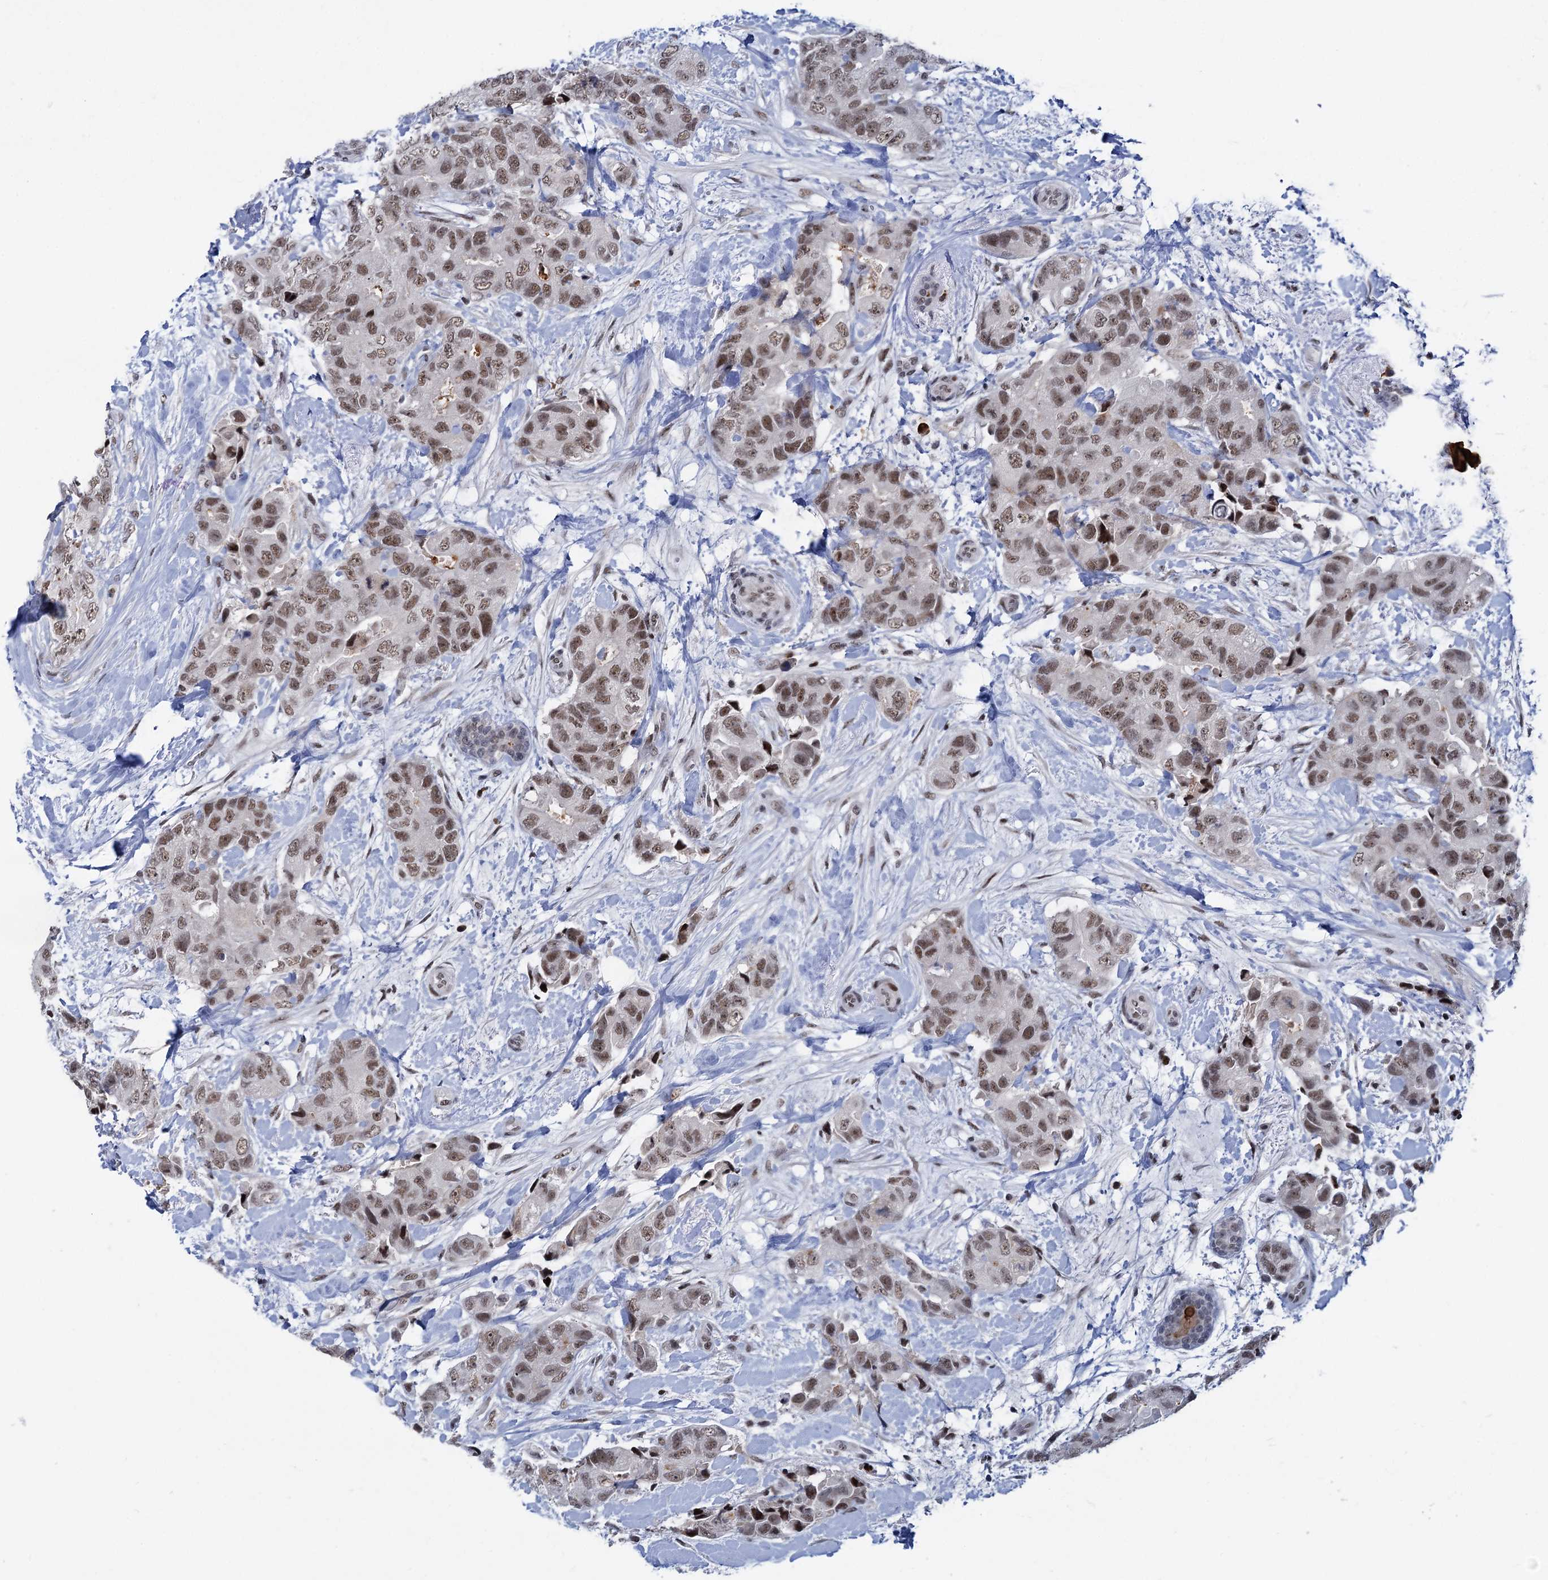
{"staining": {"intensity": "moderate", "quantity": ">75%", "location": "nuclear"}, "tissue": "breast cancer", "cell_type": "Tumor cells", "image_type": "cancer", "snomed": [{"axis": "morphology", "description": "Duct carcinoma"}, {"axis": "topography", "description": "Breast"}], "caption": "This is an image of immunohistochemistry staining of breast cancer (intraductal carcinoma), which shows moderate expression in the nuclear of tumor cells.", "gene": "ZCCHC10", "patient": {"sex": "female", "age": 62}}